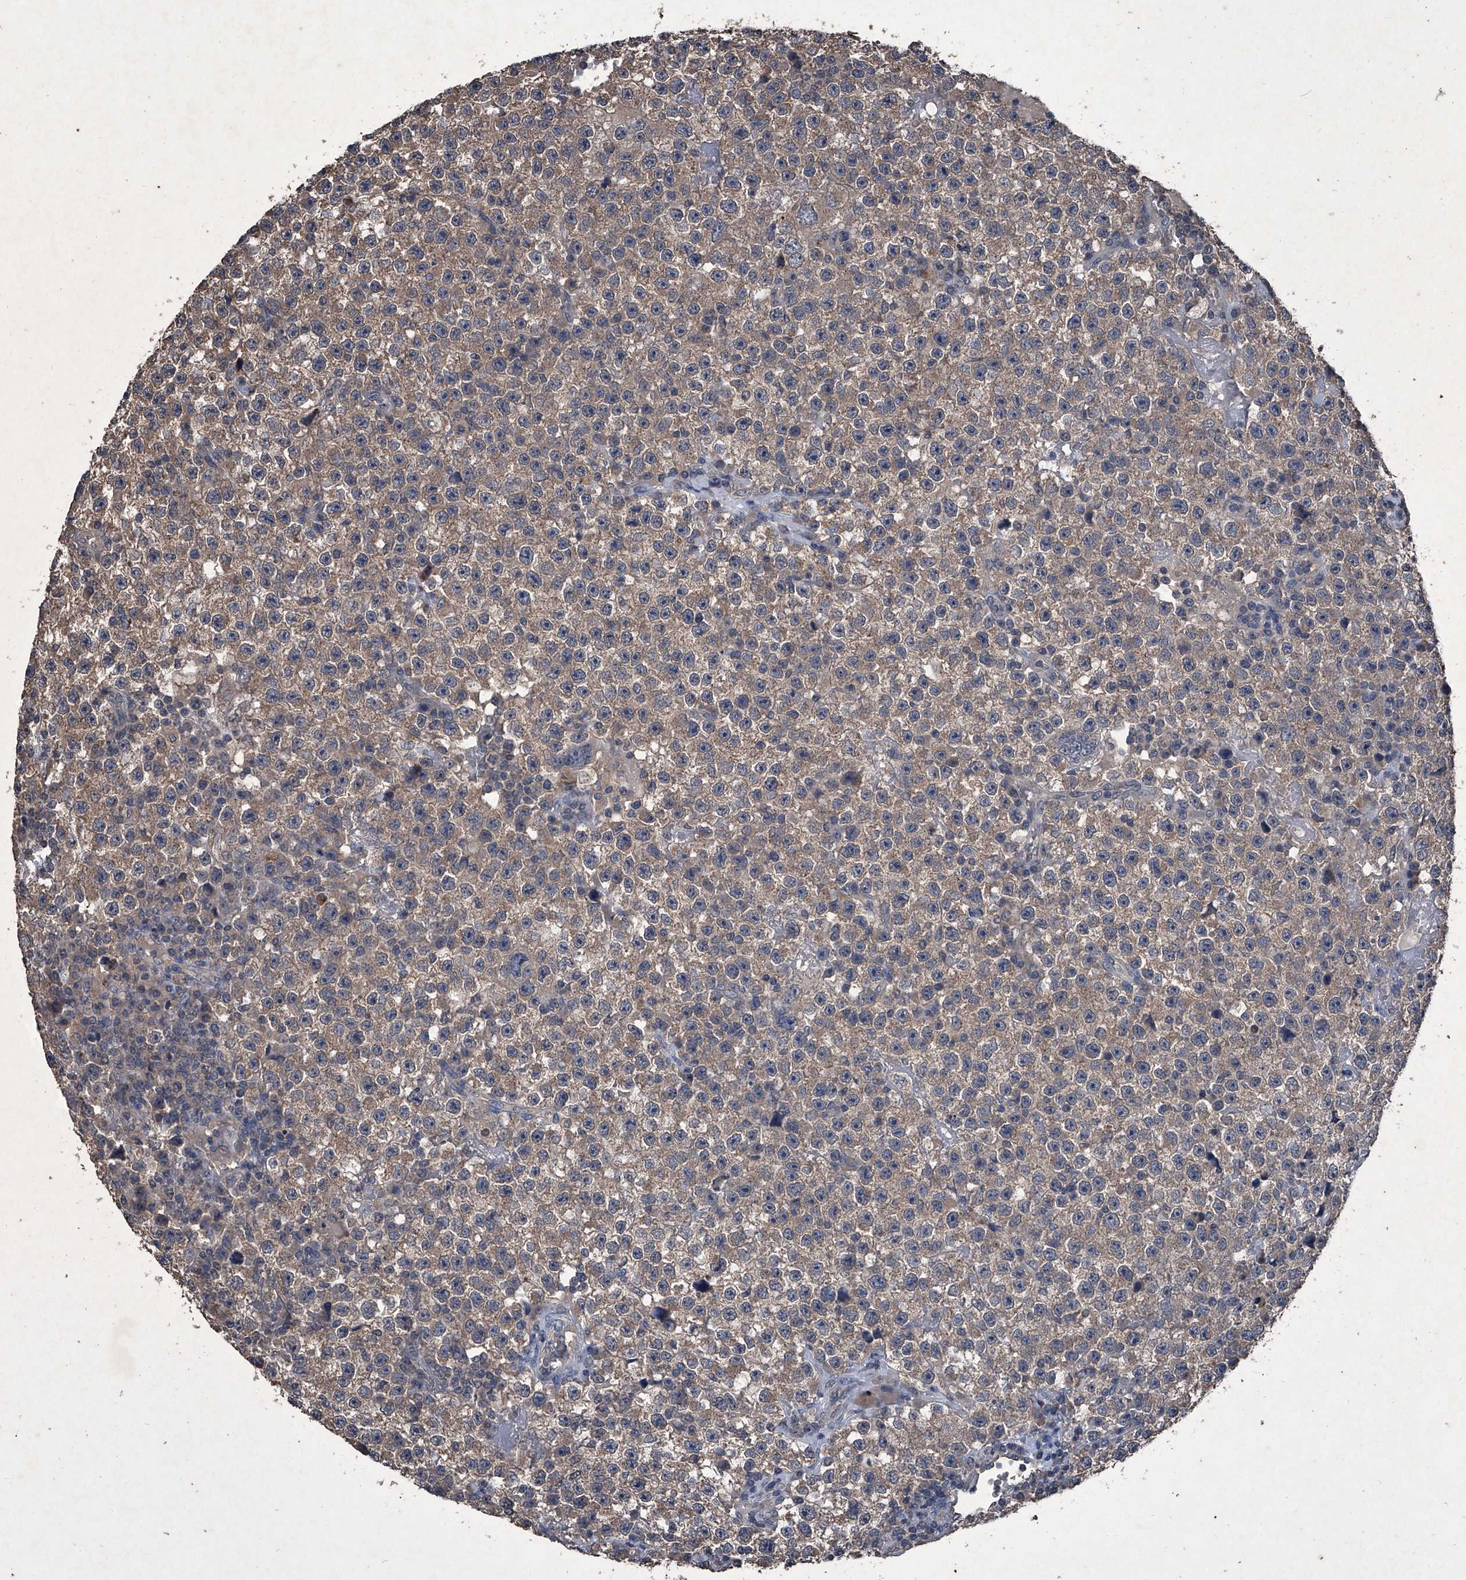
{"staining": {"intensity": "weak", "quantity": ">75%", "location": "cytoplasmic/membranous"}, "tissue": "testis cancer", "cell_type": "Tumor cells", "image_type": "cancer", "snomed": [{"axis": "morphology", "description": "Seminoma, NOS"}, {"axis": "topography", "description": "Testis"}], "caption": "Human testis cancer stained with a protein marker demonstrates weak staining in tumor cells.", "gene": "MAPKAP1", "patient": {"sex": "male", "age": 22}}